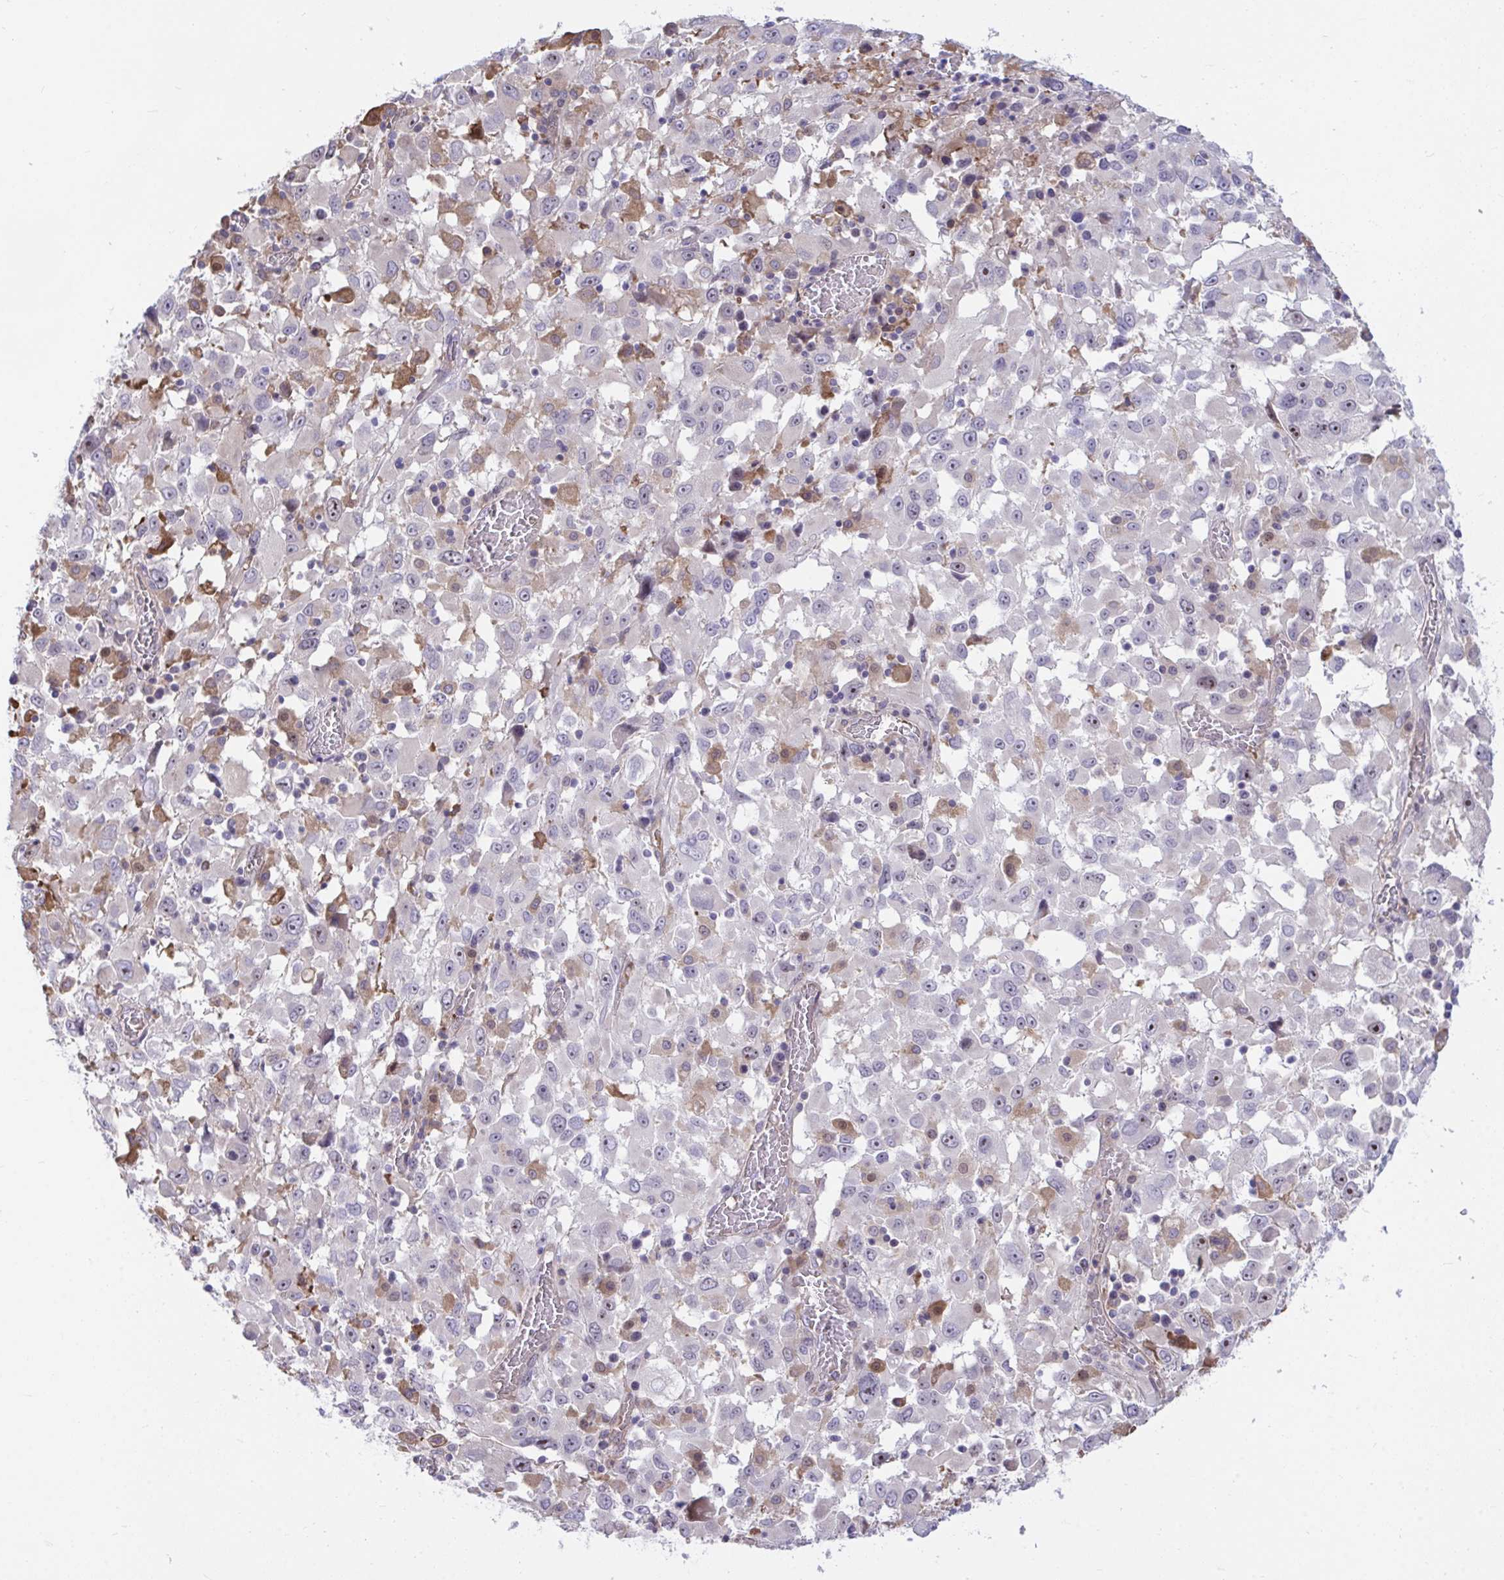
{"staining": {"intensity": "moderate", "quantity": "25%-75%", "location": "nuclear"}, "tissue": "melanoma", "cell_type": "Tumor cells", "image_type": "cancer", "snomed": [{"axis": "morphology", "description": "Malignant melanoma, Metastatic site"}, {"axis": "topography", "description": "Soft tissue"}], "caption": "Protein expression analysis of melanoma exhibits moderate nuclear staining in approximately 25%-75% of tumor cells. The staining was performed using DAB to visualize the protein expression in brown, while the nuclei were stained in blue with hematoxylin (Magnification: 20x).", "gene": "CENPQ", "patient": {"sex": "male", "age": 50}}